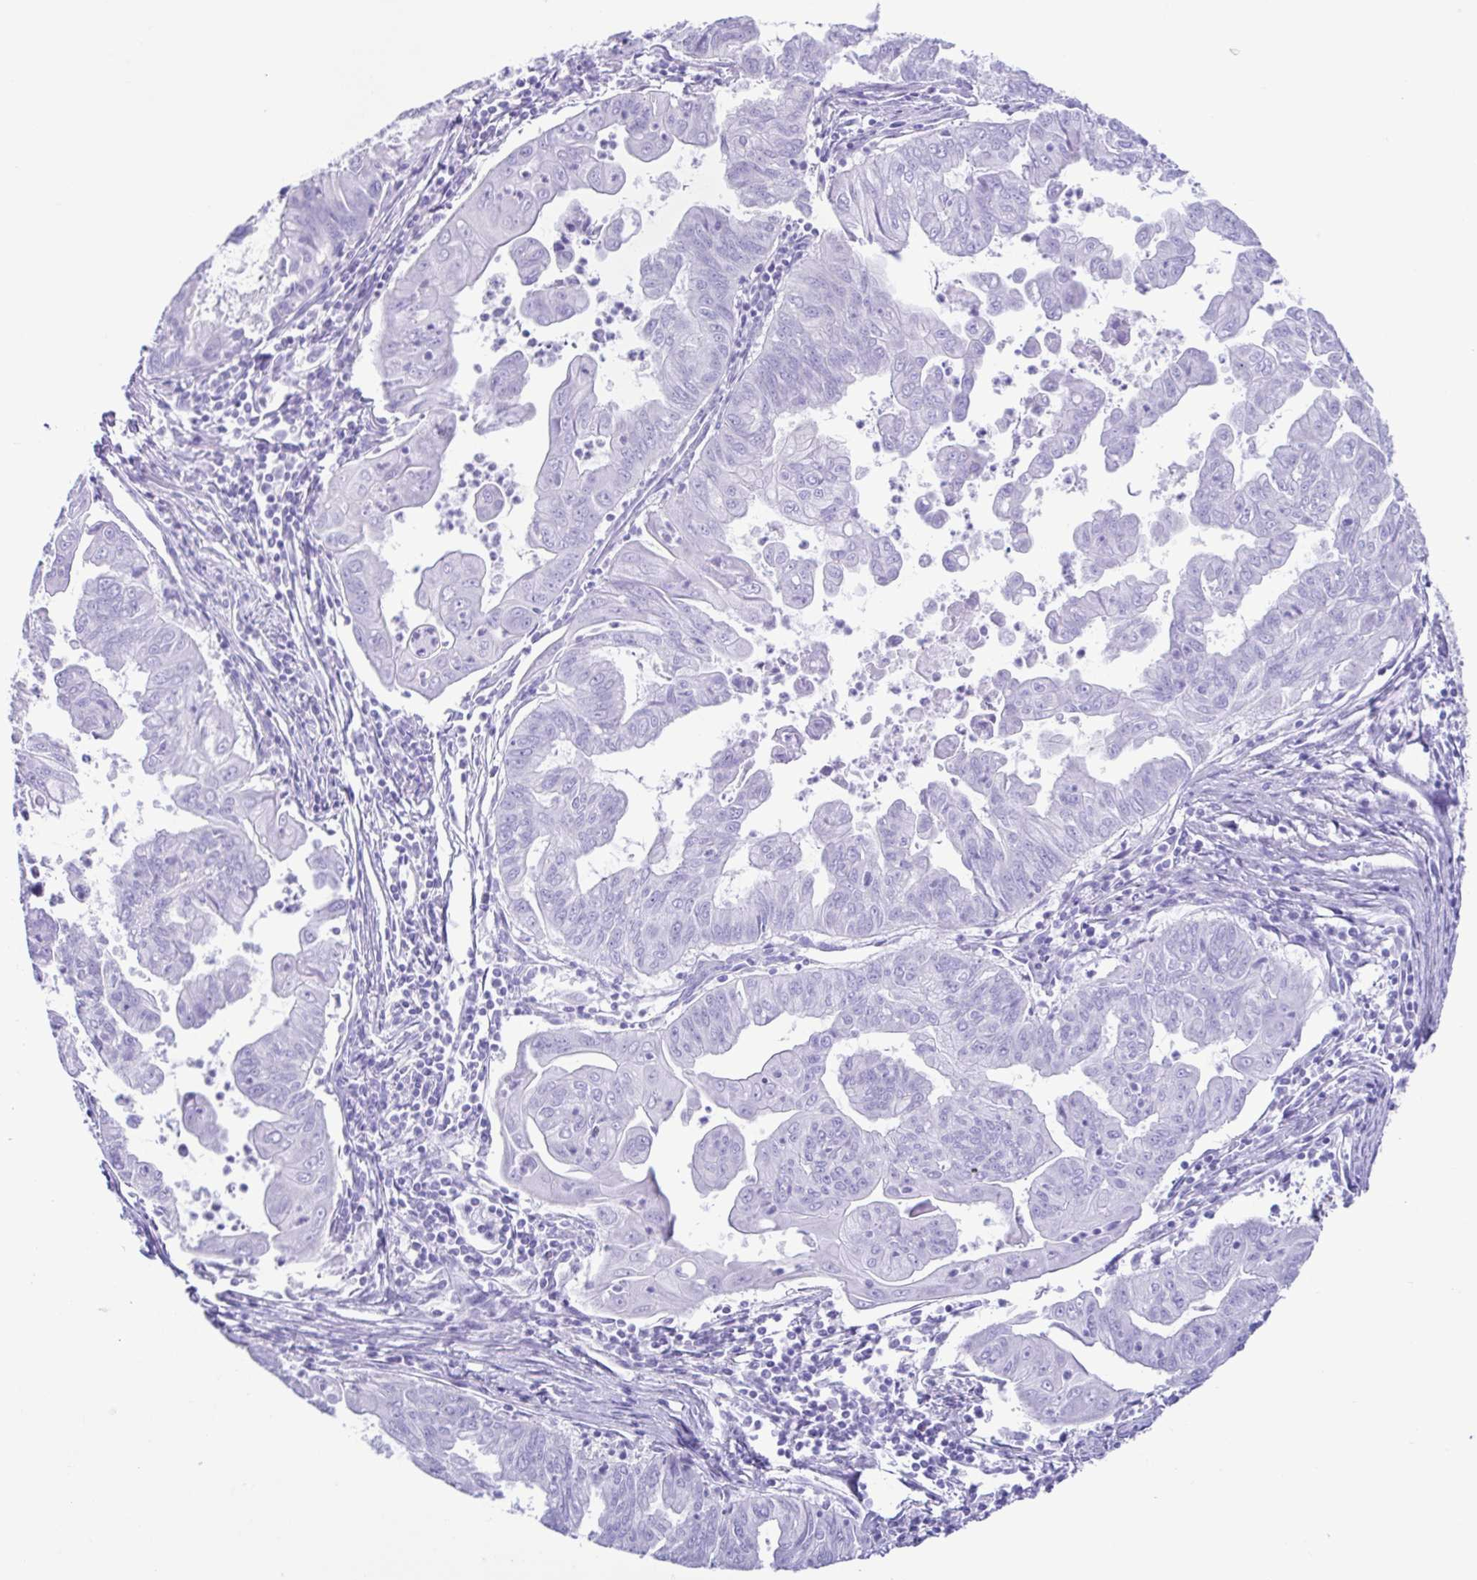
{"staining": {"intensity": "negative", "quantity": "none", "location": "none"}, "tissue": "stomach cancer", "cell_type": "Tumor cells", "image_type": "cancer", "snomed": [{"axis": "morphology", "description": "Adenocarcinoma, NOS"}, {"axis": "topography", "description": "Stomach, upper"}], "caption": "Immunohistochemical staining of human stomach cancer exhibits no significant positivity in tumor cells.", "gene": "ACTRT3", "patient": {"sex": "male", "age": 80}}